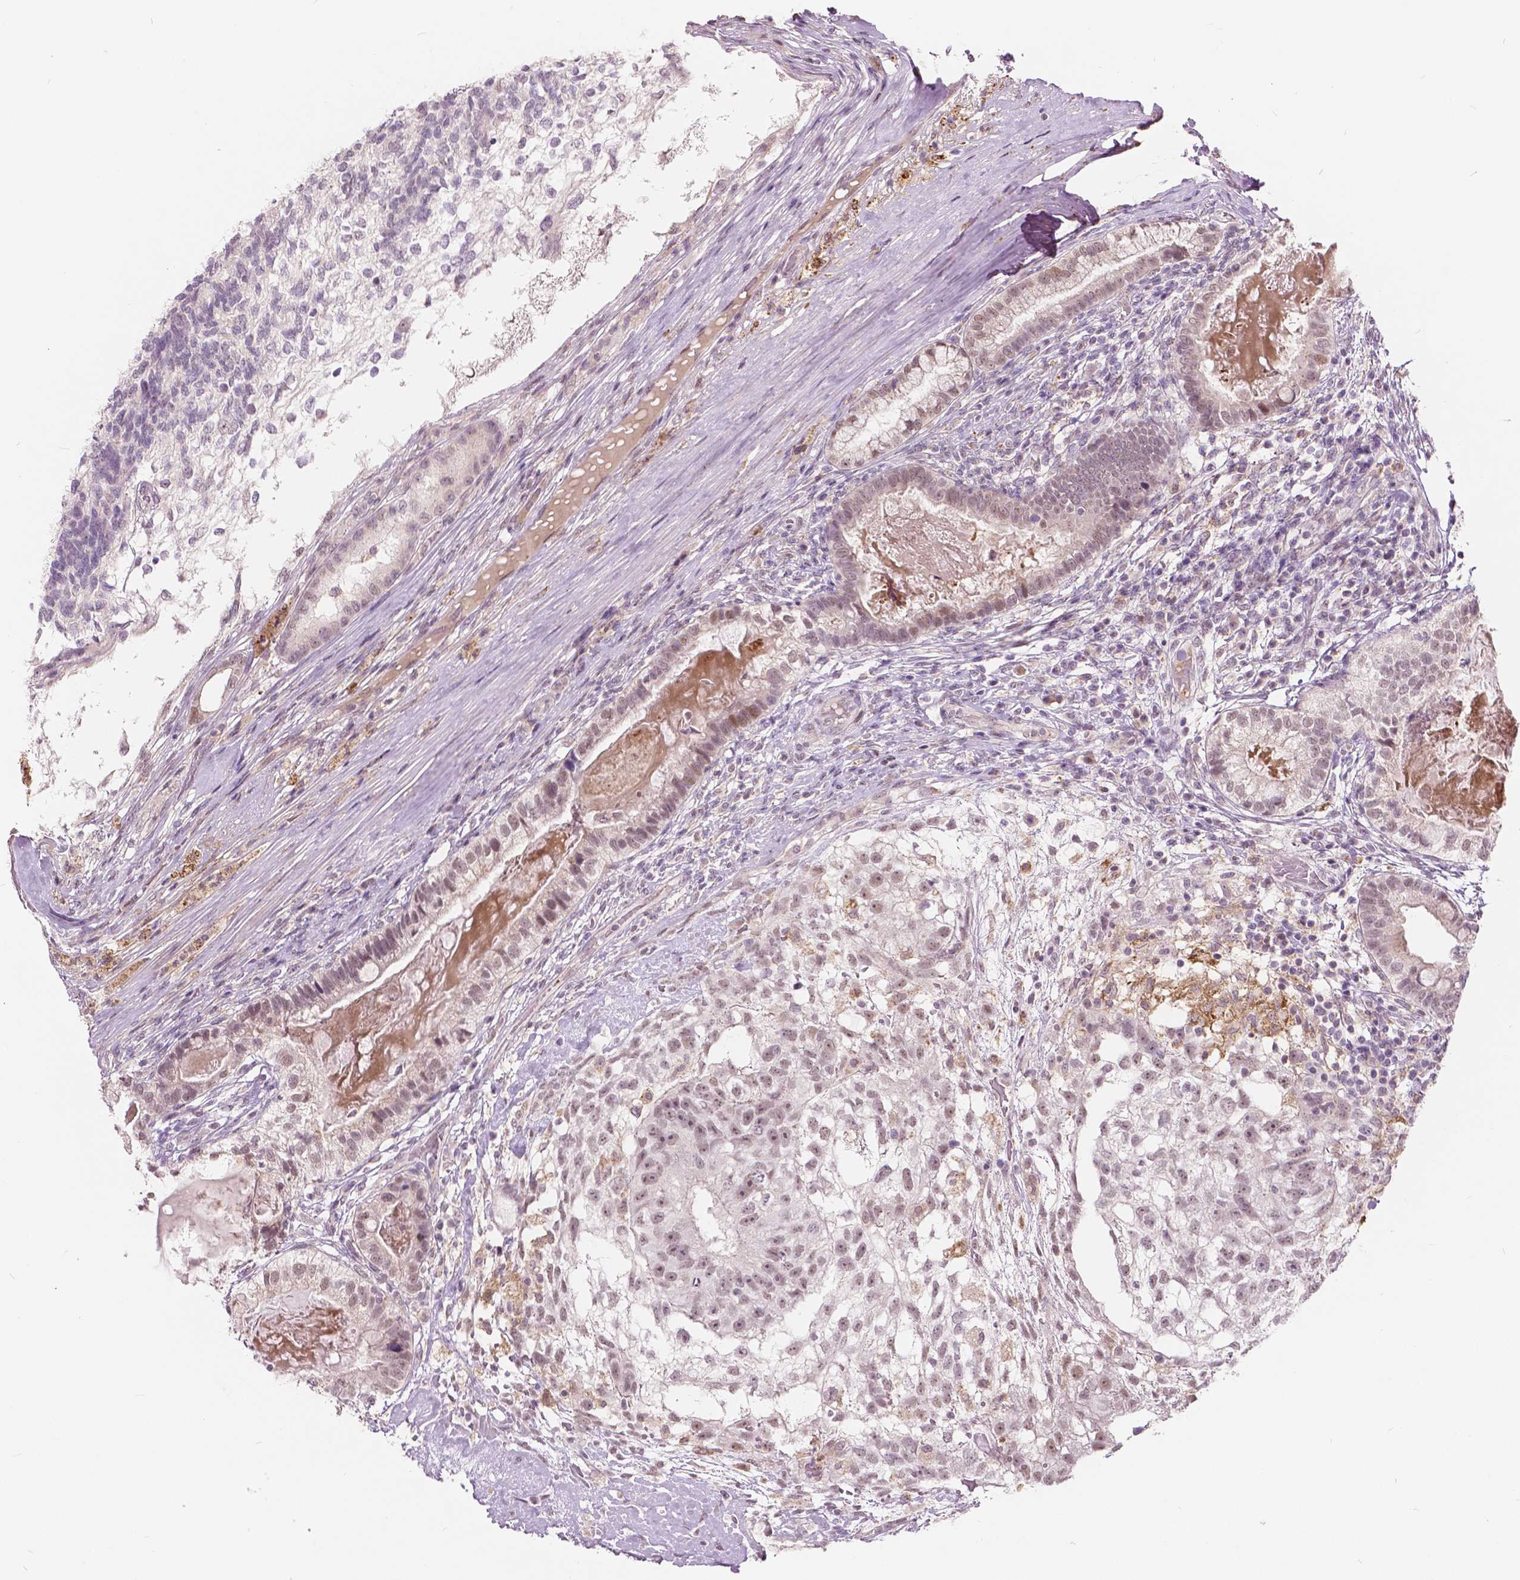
{"staining": {"intensity": "moderate", "quantity": "<25%", "location": "nuclear"}, "tissue": "testis cancer", "cell_type": "Tumor cells", "image_type": "cancer", "snomed": [{"axis": "morphology", "description": "Seminoma, NOS"}, {"axis": "morphology", "description": "Carcinoma, Embryonal, NOS"}, {"axis": "topography", "description": "Testis"}], "caption": "Approximately <25% of tumor cells in human seminoma (testis) demonstrate moderate nuclear protein expression as visualized by brown immunohistochemical staining.", "gene": "DLX6", "patient": {"sex": "male", "age": 41}}